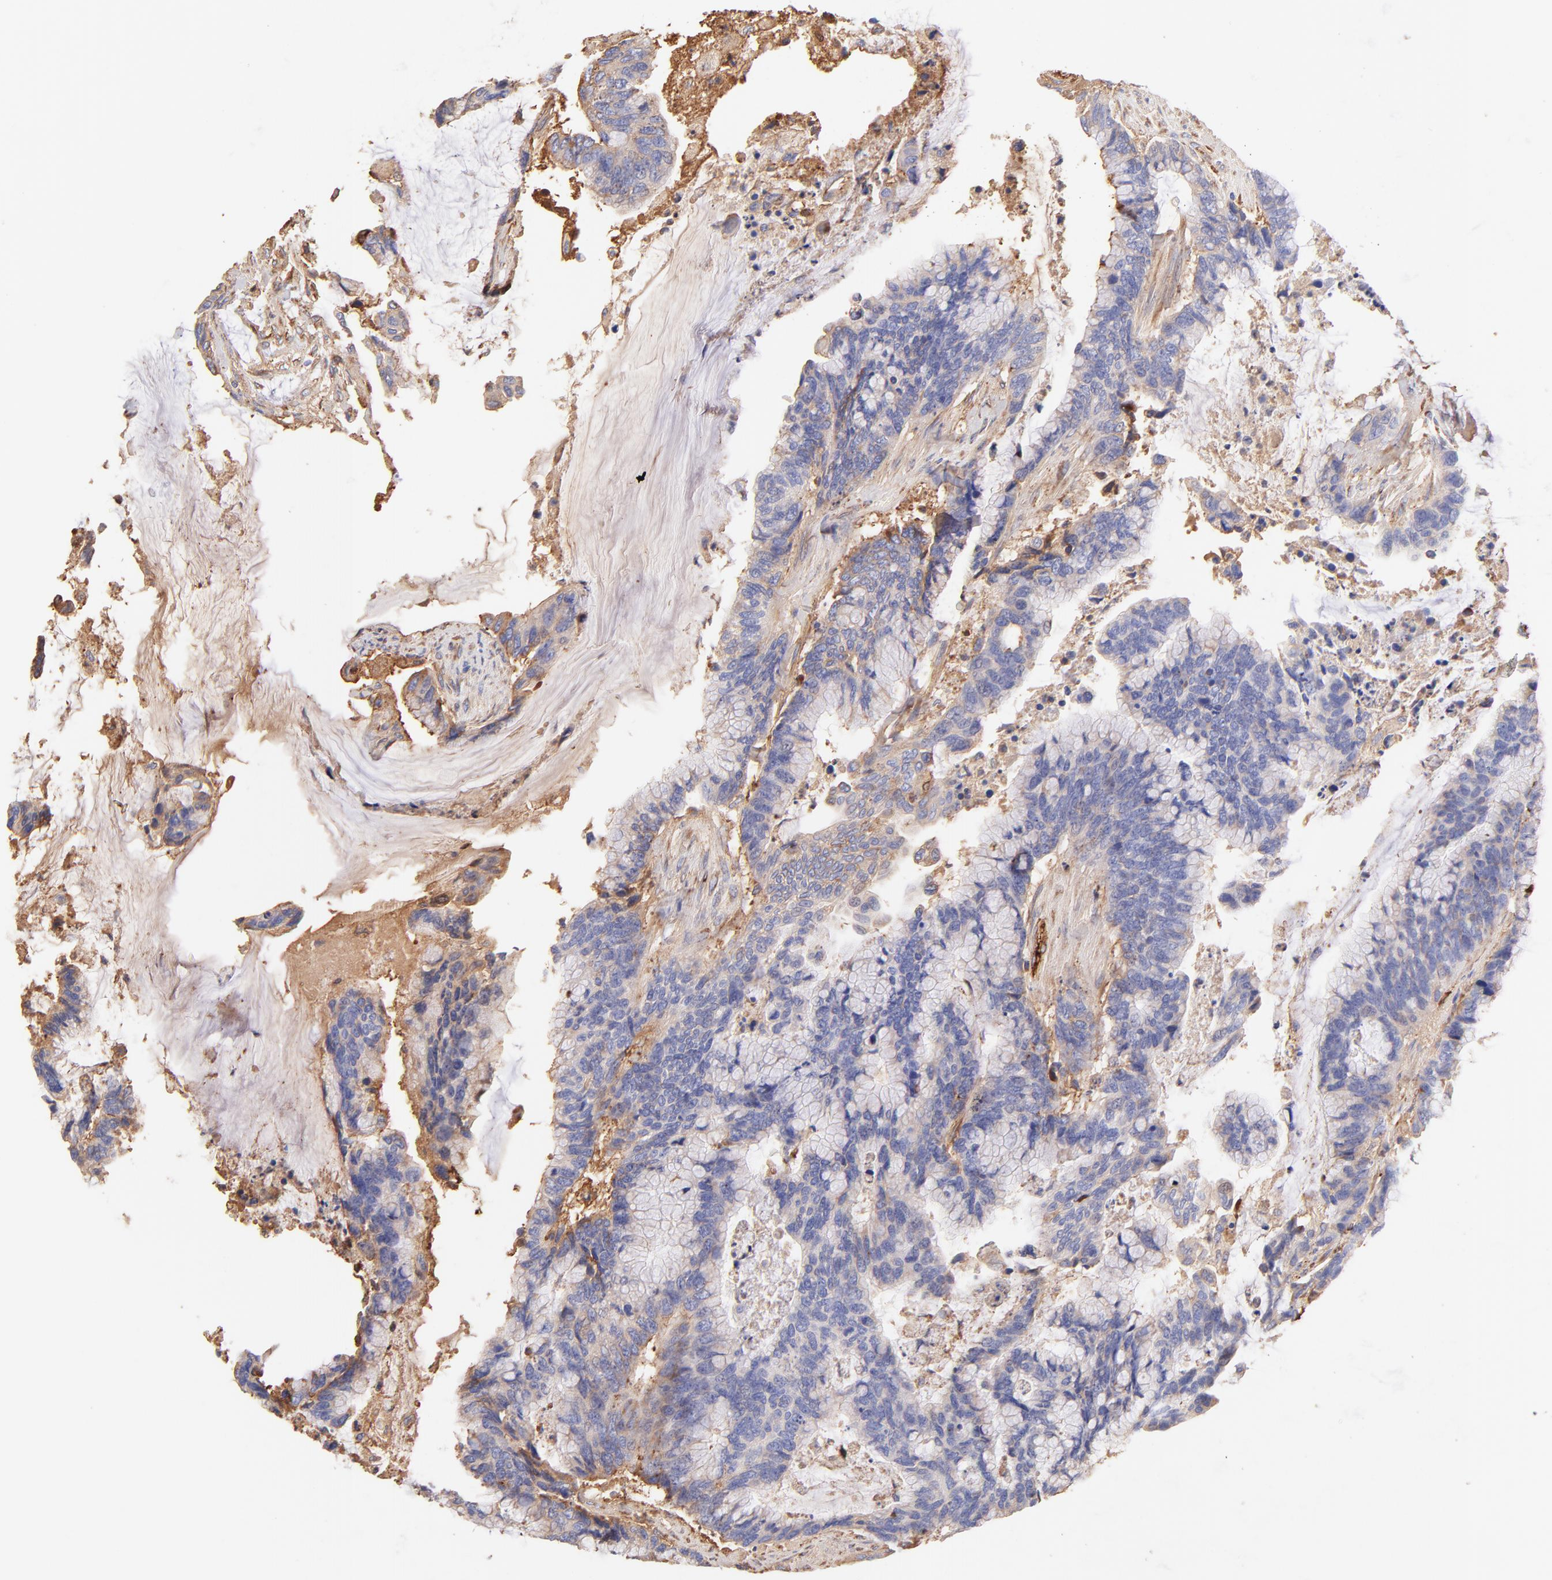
{"staining": {"intensity": "weak", "quantity": ">75%", "location": "cytoplasmic/membranous"}, "tissue": "colorectal cancer", "cell_type": "Tumor cells", "image_type": "cancer", "snomed": [{"axis": "morphology", "description": "Adenocarcinoma, NOS"}, {"axis": "topography", "description": "Rectum"}], "caption": "Human colorectal cancer (adenocarcinoma) stained for a protein (brown) exhibits weak cytoplasmic/membranous positive expression in about >75% of tumor cells.", "gene": "BGN", "patient": {"sex": "female", "age": 59}}